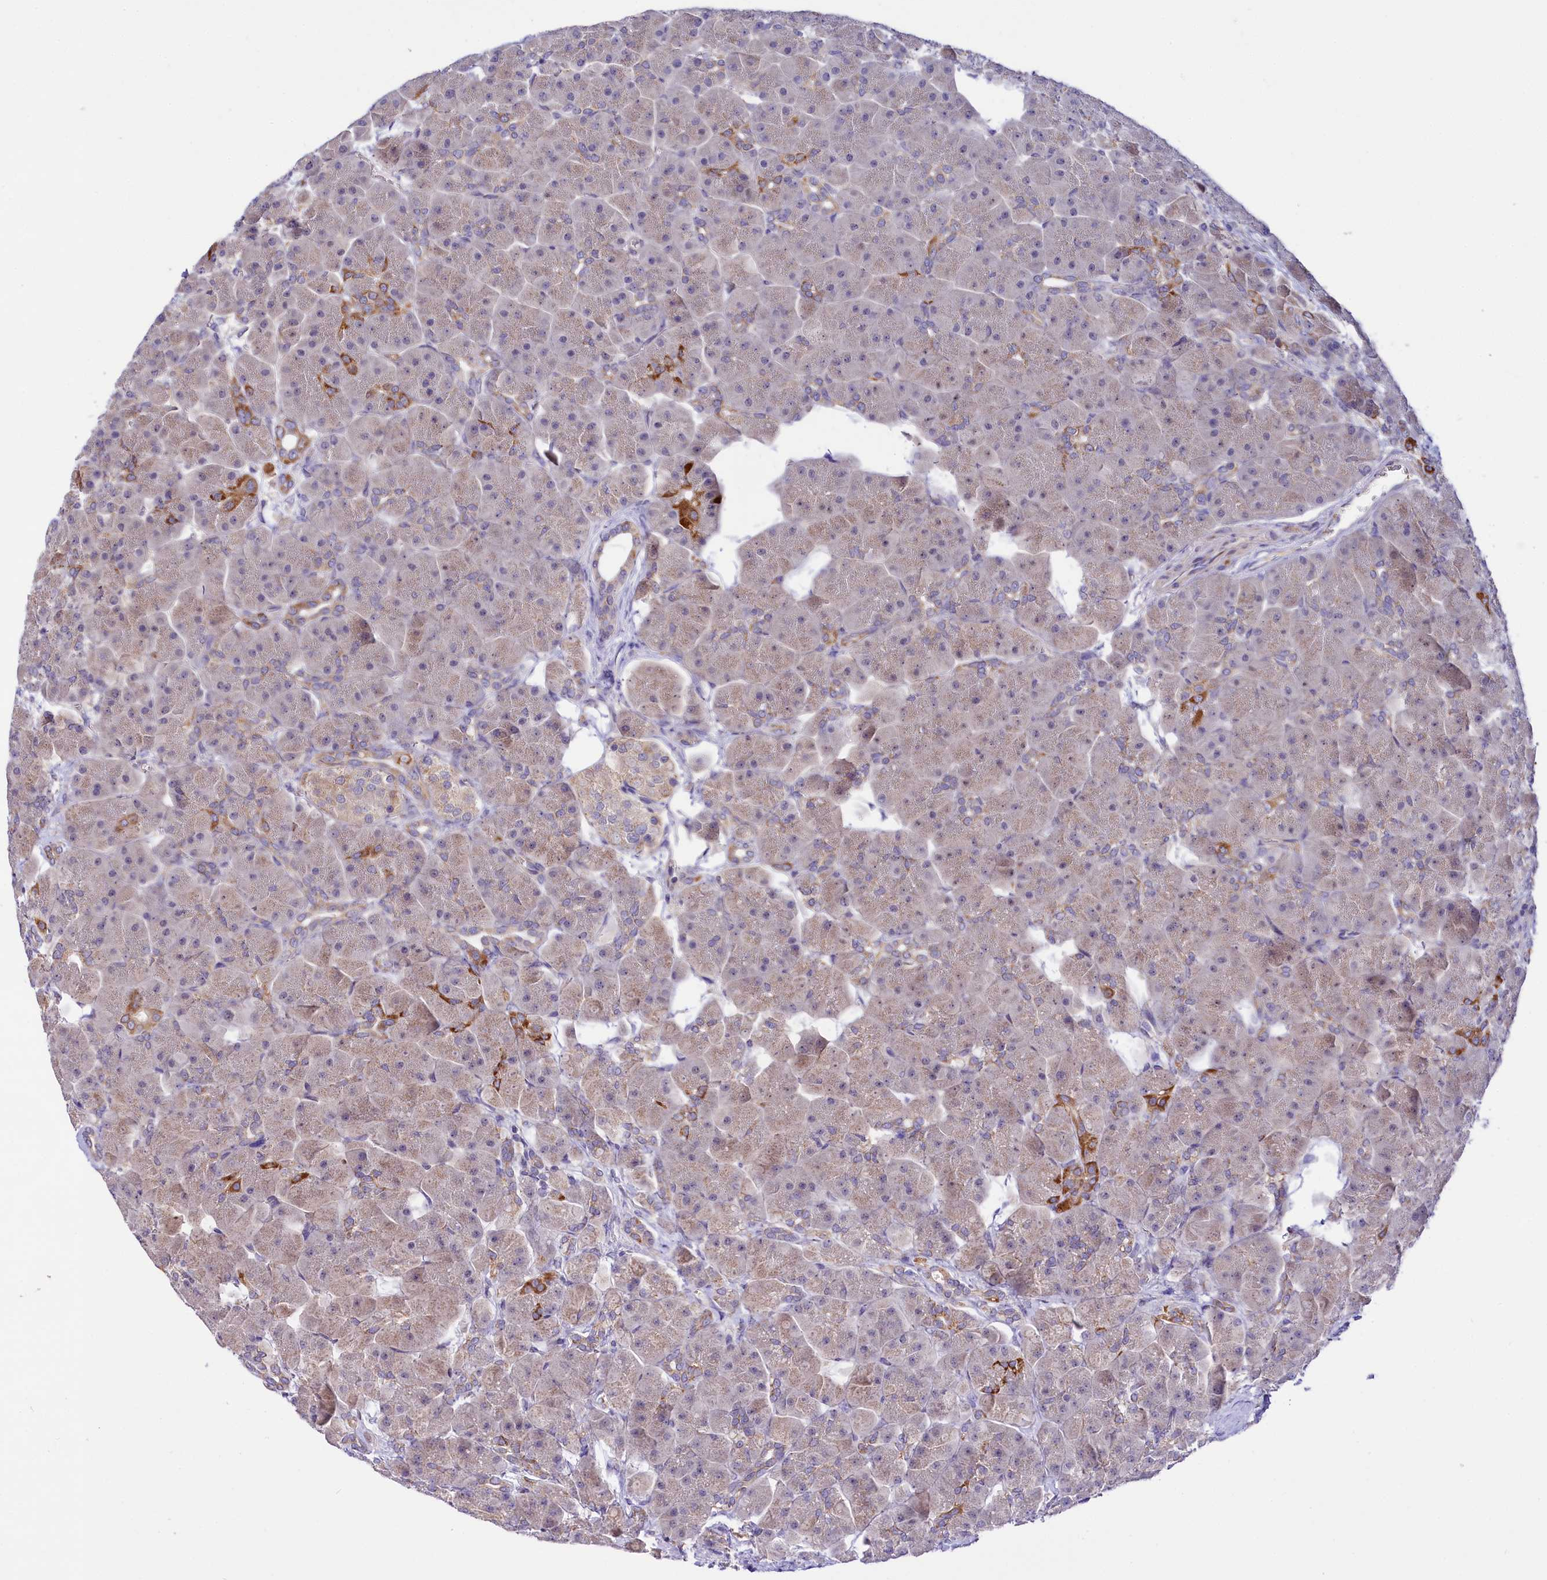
{"staining": {"intensity": "strong", "quantity": "<25%", "location": "cytoplasmic/membranous"}, "tissue": "pancreas", "cell_type": "Exocrine glandular cells", "image_type": "normal", "snomed": [{"axis": "morphology", "description": "Normal tissue, NOS"}, {"axis": "topography", "description": "Pancreas"}], "caption": "Immunohistochemical staining of normal human pancreas exhibits strong cytoplasmic/membranous protein staining in about <25% of exocrine glandular cells. (DAB (3,3'-diaminobenzidine) IHC, brown staining for protein, blue staining for nuclei).", "gene": "CEP295", "patient": {"sex": "male", "age": 66}}